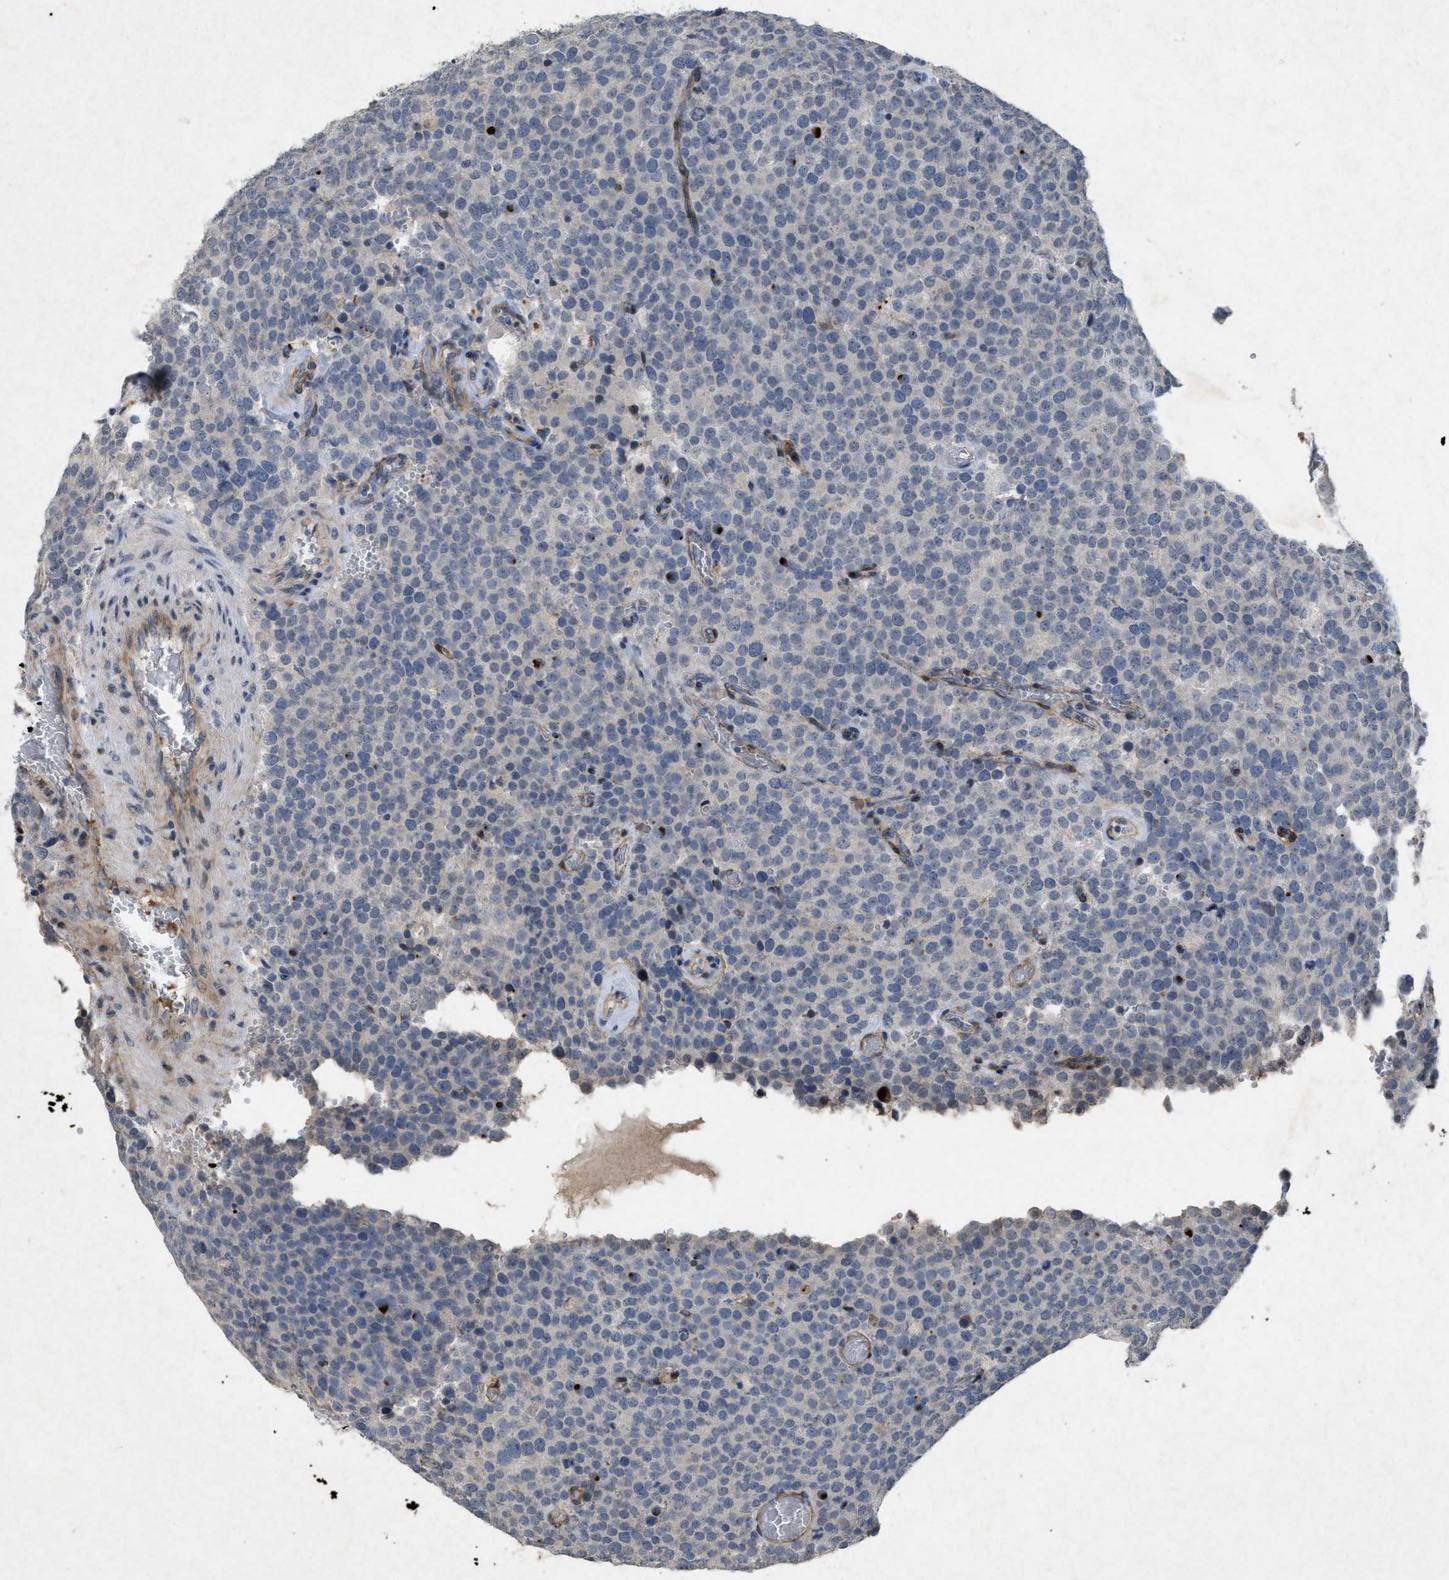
{"staining": {"intensity": "negative", "quantity": "none", "location": "none"}, "tissue": "testis cancer", "cell_type": "Tumor cells", "image_type": "cancer", "snomed": [{"axis": "morphology", "description": "Normal tissue, NOS"}, {"axis": "morphology", "description": "Seminoma, NOS"}, {"axis": "topography", "description": "Testis"}], "caption": "This is a photomicrograph of IHC staining of testis cancer, which shows no expression in tumor cells. (Stains: DAB (3,3'-diaminobenzidine) immunohistochemistry with hematoxylin counter stain, Microscopy: brightfield microscopy at high magnification).", "gene": "PDGFRA", "patient": {"sex": "male", "age": 71}}